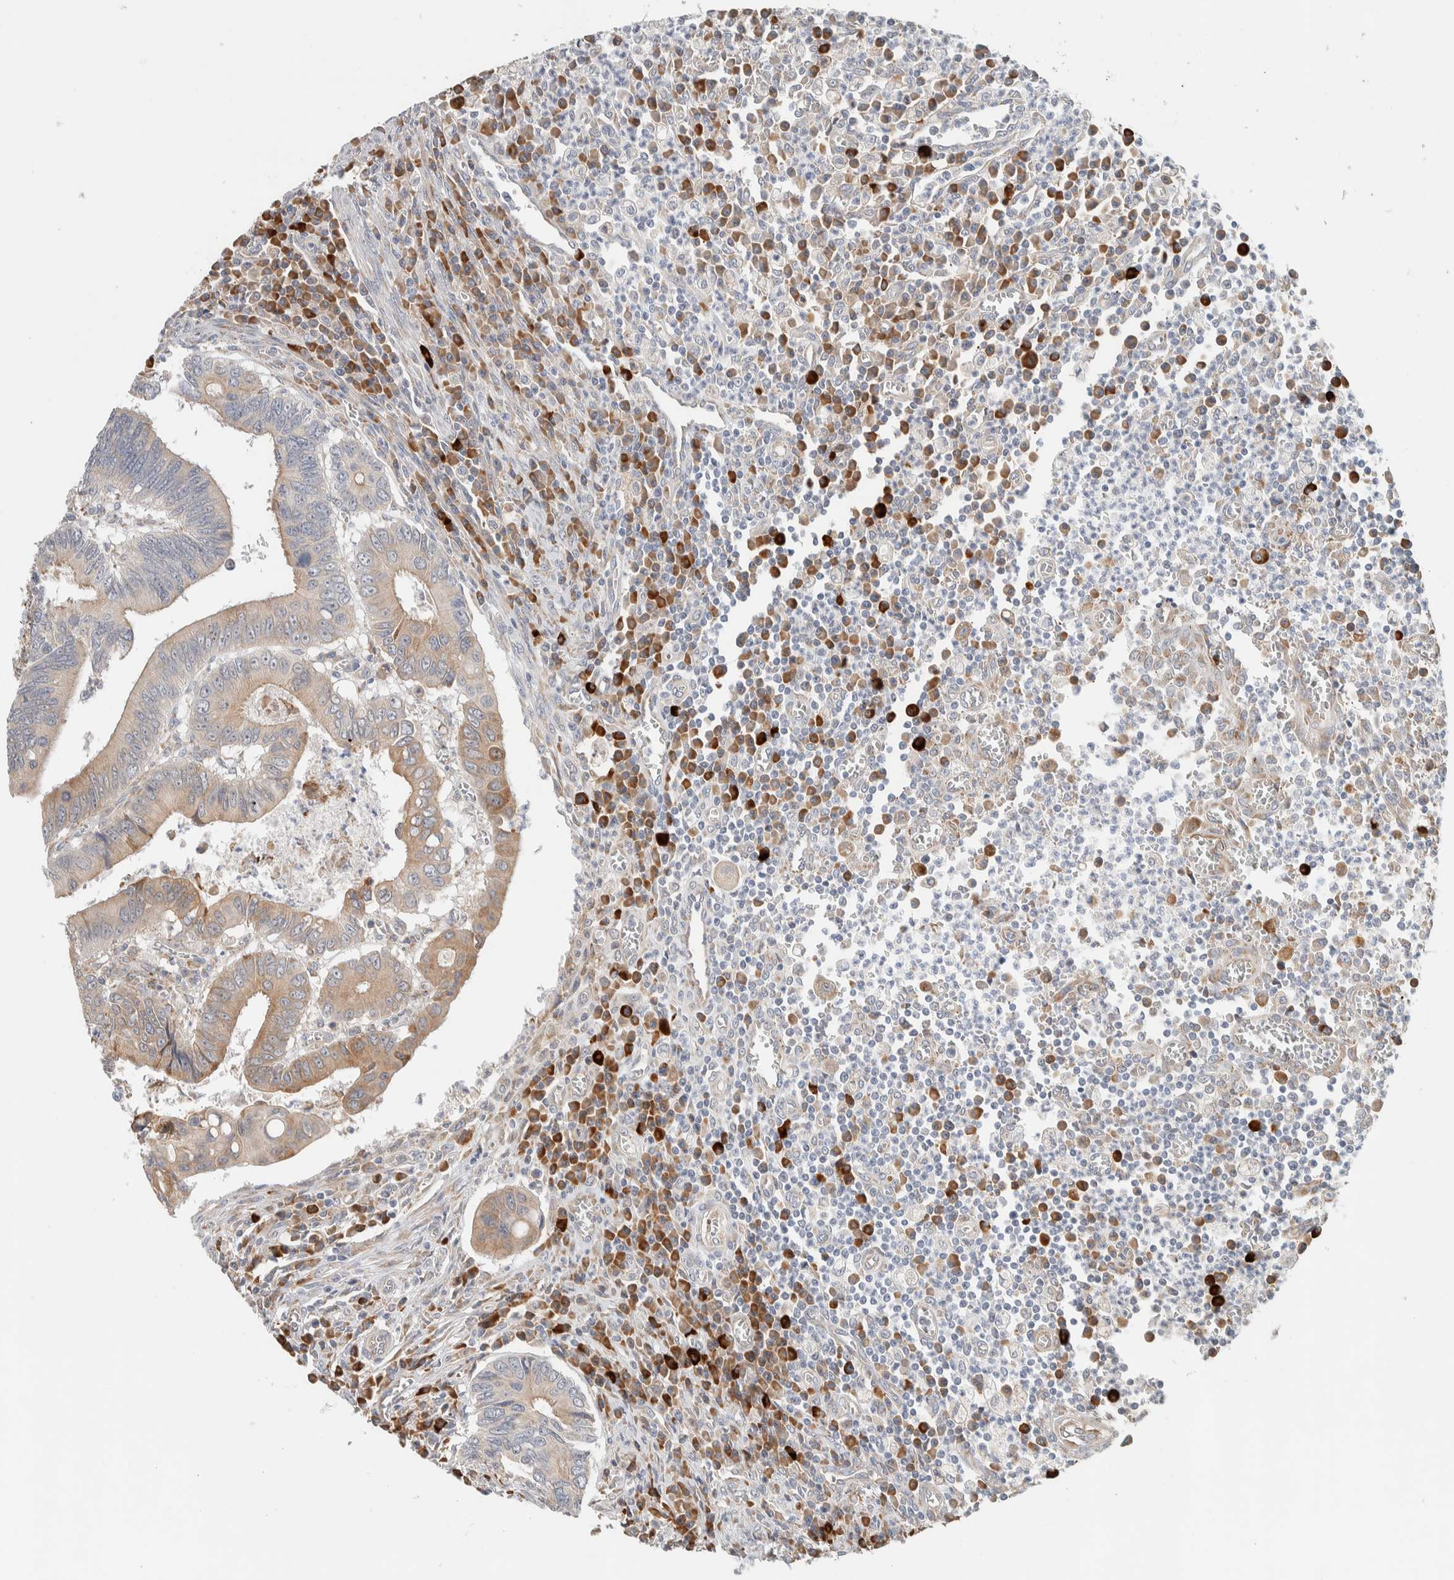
{"staining": {"intensity": "weak", "quantity": ">75%", "location": "cytoplasmic/membranous"}, "tissue": "colorectal cancer", "cell_type": "Tumor cells", "image_type": "cancer", "snomed": [{"axis": "morphology", "description": "Inflammation, NOS"}, {"axis": "morphology", "description": "Adenocarcinoma, NOS"}, {"axis": "topography", "description": "Colon"}], "caption": "Human colorectal cancer (adenocarcinoma) stained with a protein marker displays weak staining in tumor cells.", "gene": "ADCY8", "patient": {"sex": "male", "age": 72}}